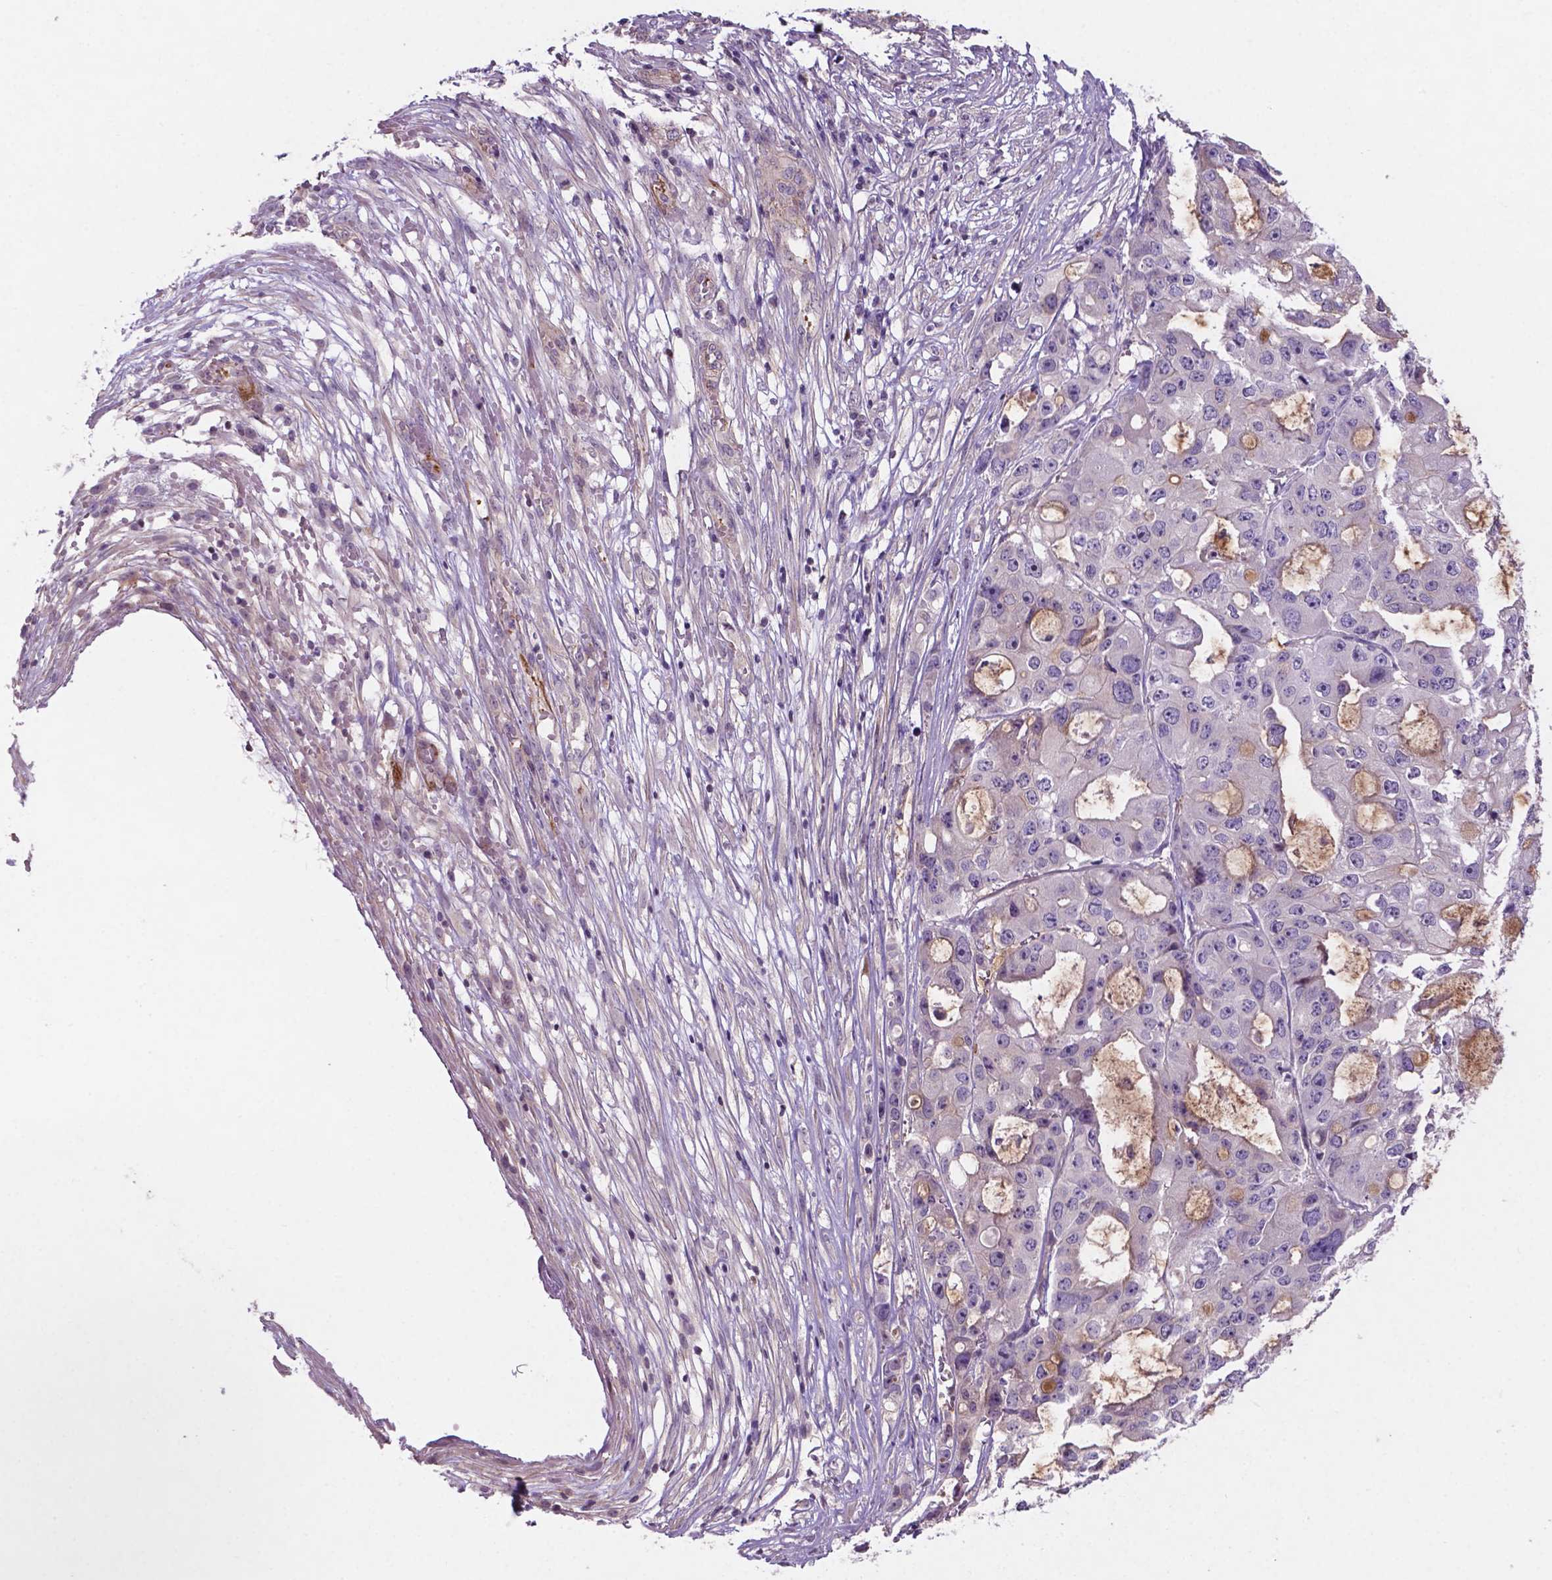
{"staining": {"intensity": "negative", "quantity": "none", "location": "none"}, "tissue": "ovarian cancer", "cell_type": "Tumor cells", "image_type": "cancer", "snomed": [{"axis": "morphology", "description": "Cystadenocarcinoma, serous, NOS"}, {"axis": "topography", "description": "Ovary"}], "caption": "The IHC photomicrograph has no significant expression in tumor cells of ovarian serous cystadenocarcinoma tissue. The staining is performed using DAB brown chromogen with nuclei counter-stained in using hematoxylin.", "gene": "ARL5C", "patient": {"sex": "female", "age": 56}}